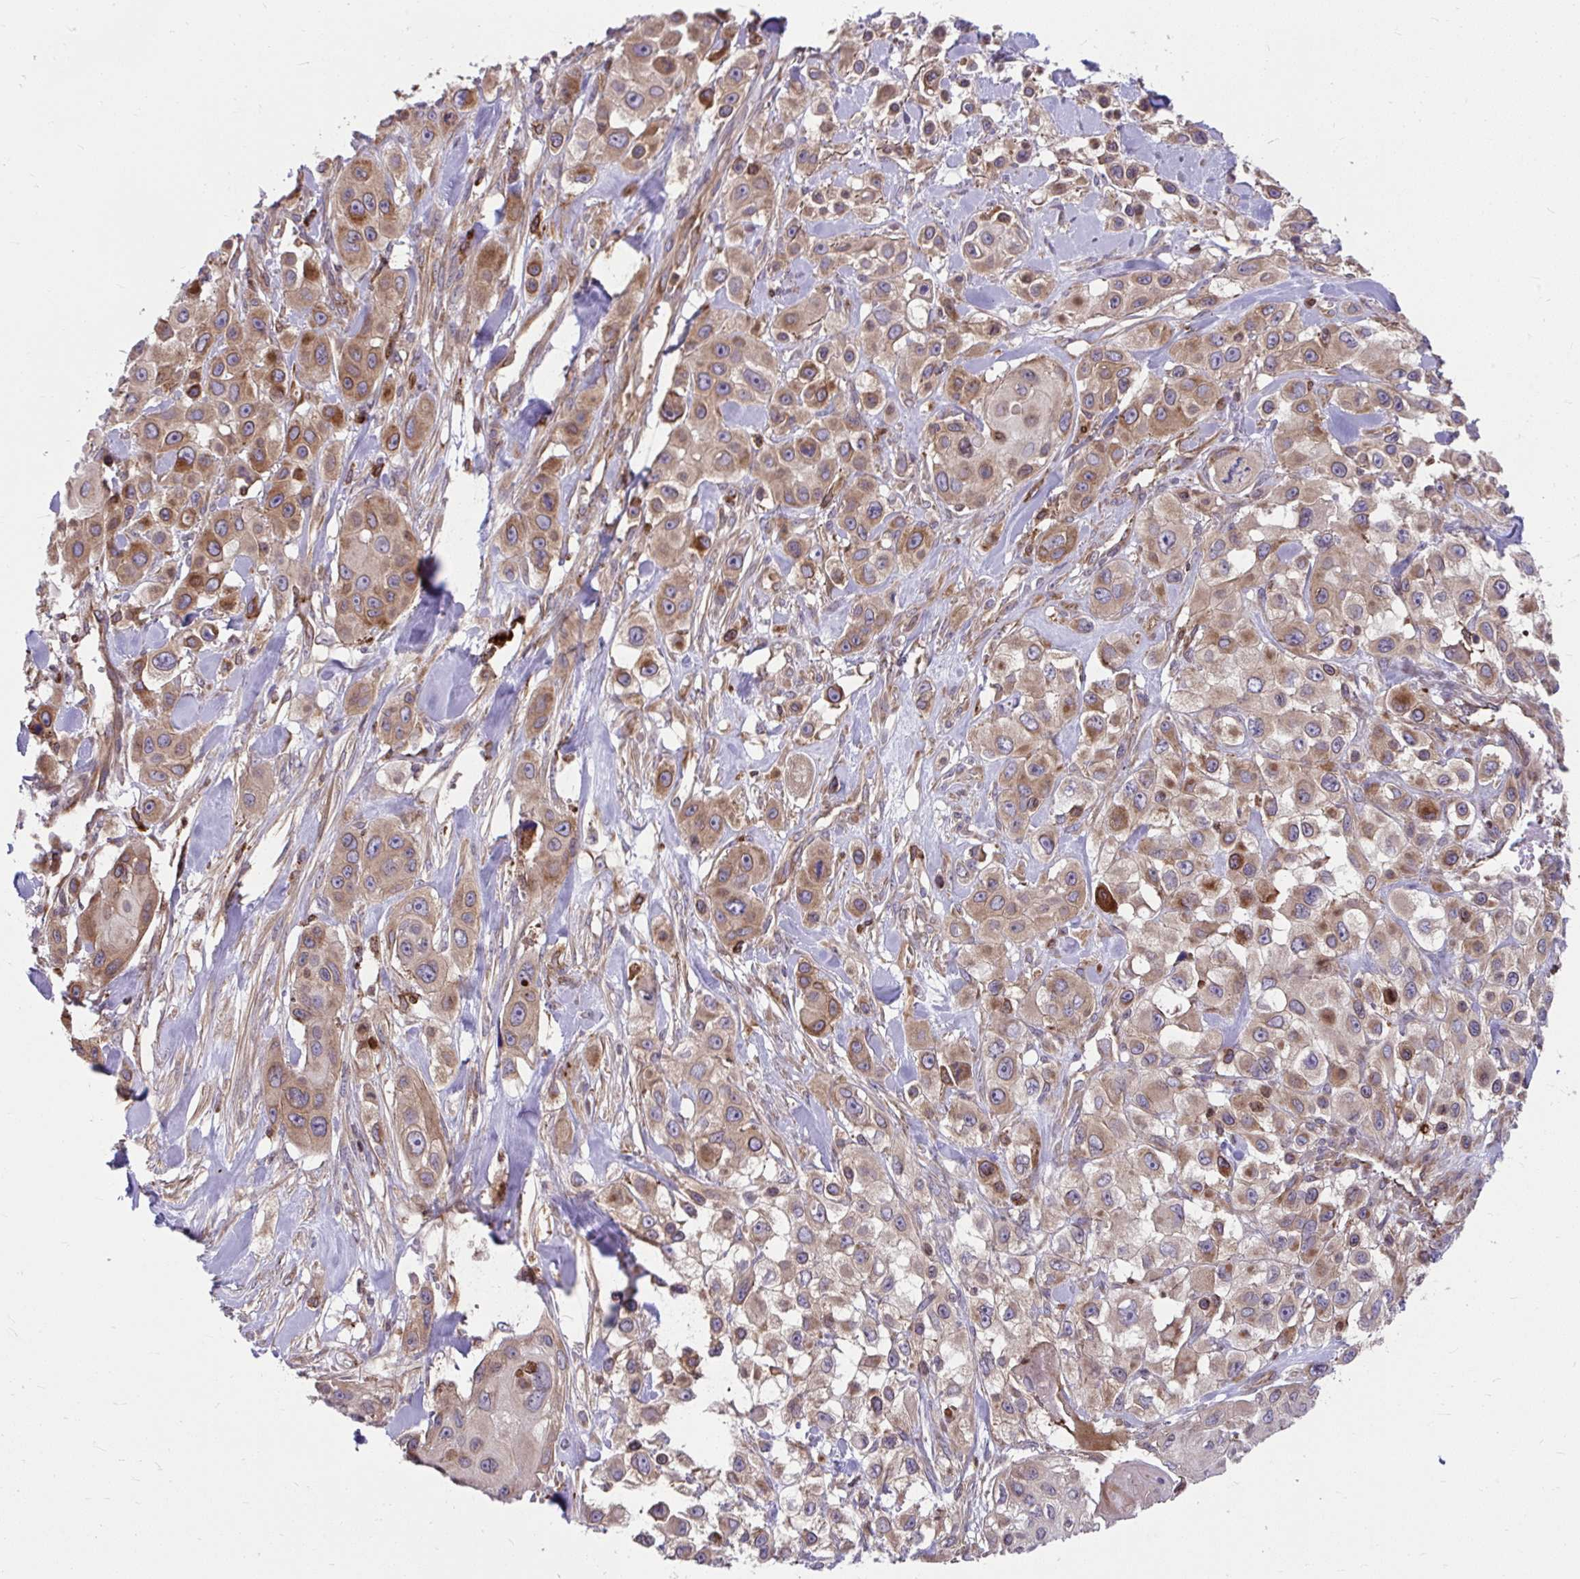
{"staining": {"intensity": "moderate", "quantity": ">75%", "location": "cytoplasmic/membranous"}, "tissue": "skin cancer", "cell_type": "Tumor cells", "image_type": "cancer", "snomed": [{"axis": "morphology", "description": "Squamous cell carcinoma, NOS"}, {"axis": "topography", "description": "Skin"}], "caption": "High-magnification brightfield microscopy of skin cancer stained with DAB (brown) and counterstained with hematoxylin (blue). tumor cells exhibit moderate cytoplasmic/membranous positivity is present in about>75% of cells.", "gene": "STIM2", "patient": {"sex": "male", "age": 63}}